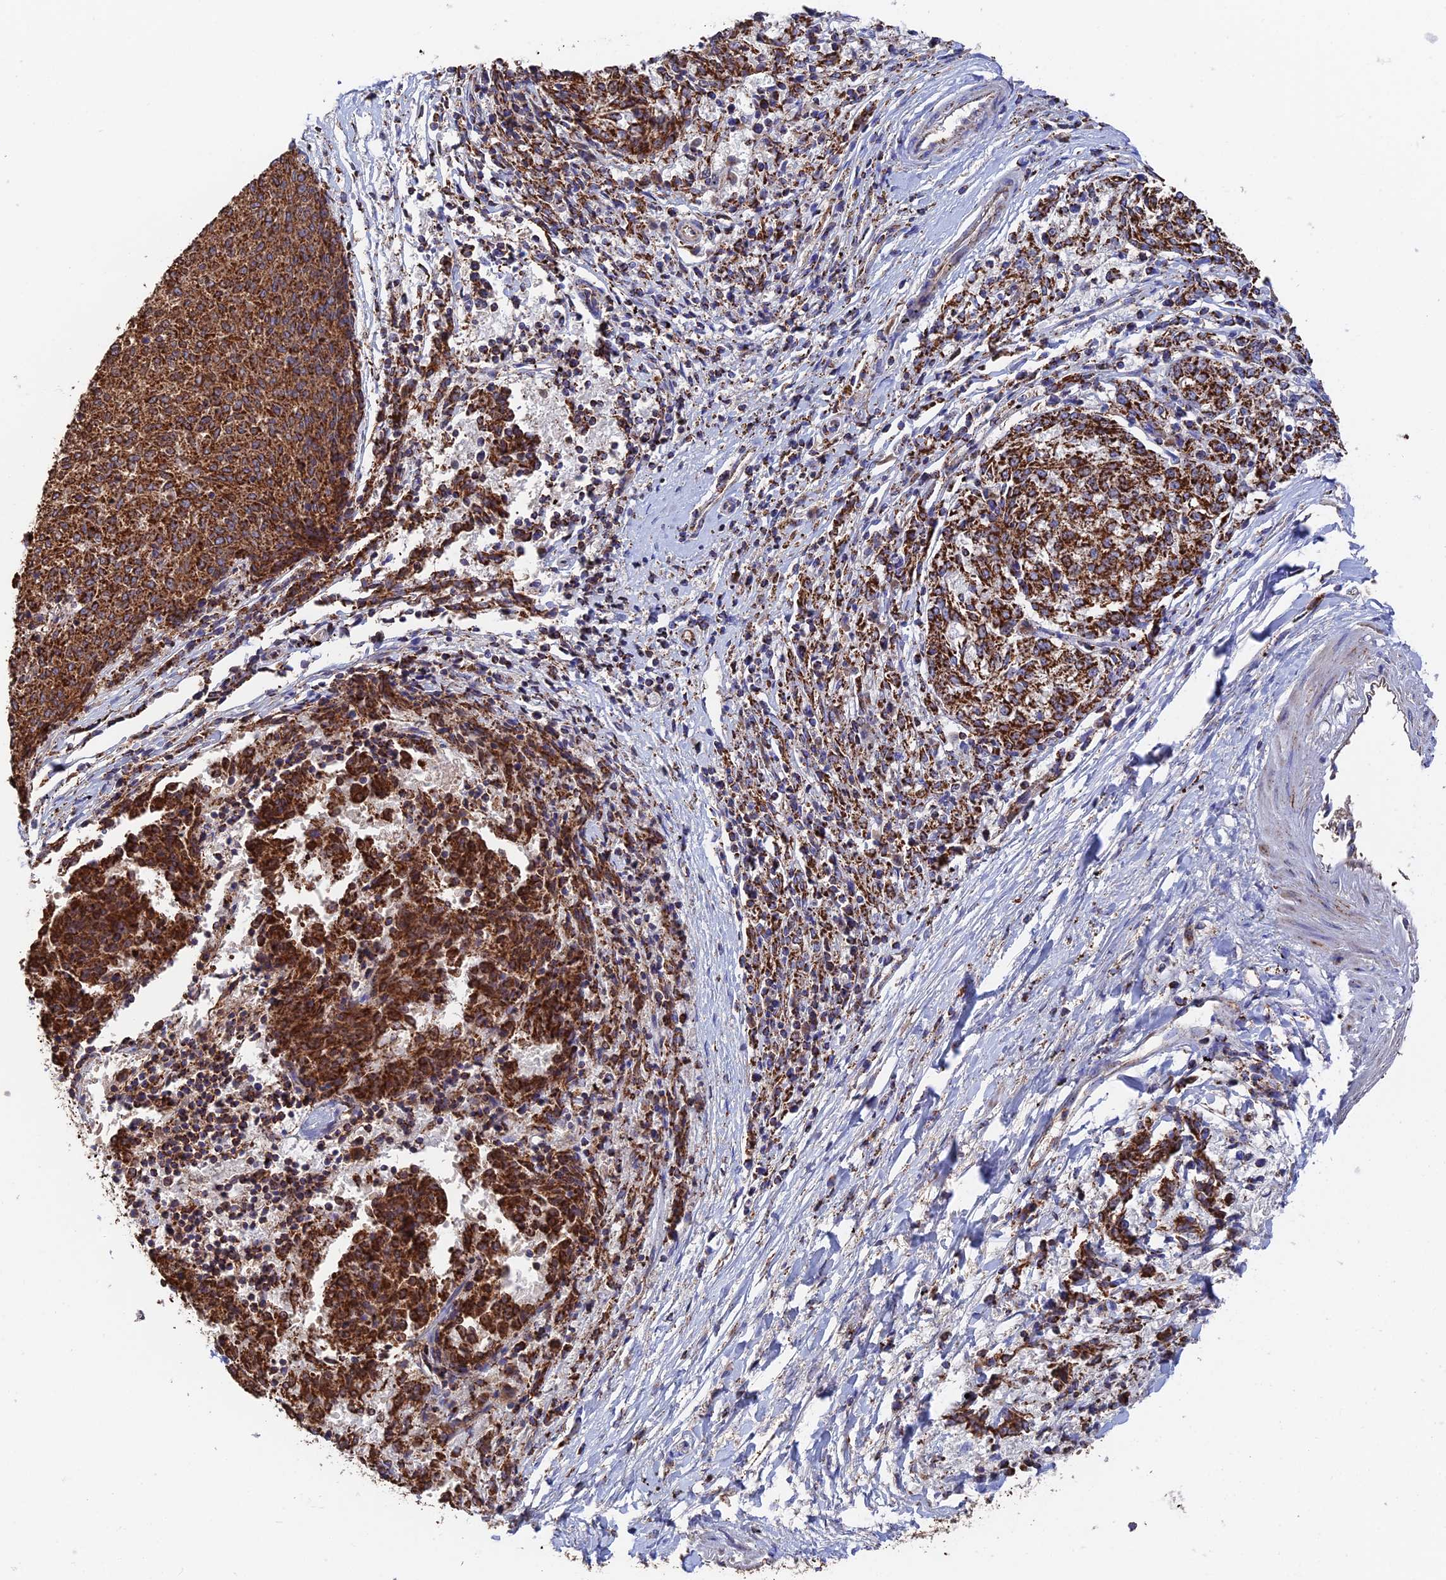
{"staining": {"intensity": "strong", "quantity": ">75%", "location": "cytoplasmic/membranous"}, "tissue": "melanoma", "cell_type": "Tumor cells", "image_type": "cancer", "snomed": [{"axis": "morphology", "description": "Malignant melanoma, NOS"}, {"axis": "topography", "description": "Skin"}], "caption": "Immunohistochemistry (IHC) histopathology image of melanoma stained for a protein (brown), which demonstrates high levels of strong cytoplasmic/membranous staining in approximately >75% of tumor cells.", "gene": "HAUS8", "patient": {"sex": "female", "age": 72}}